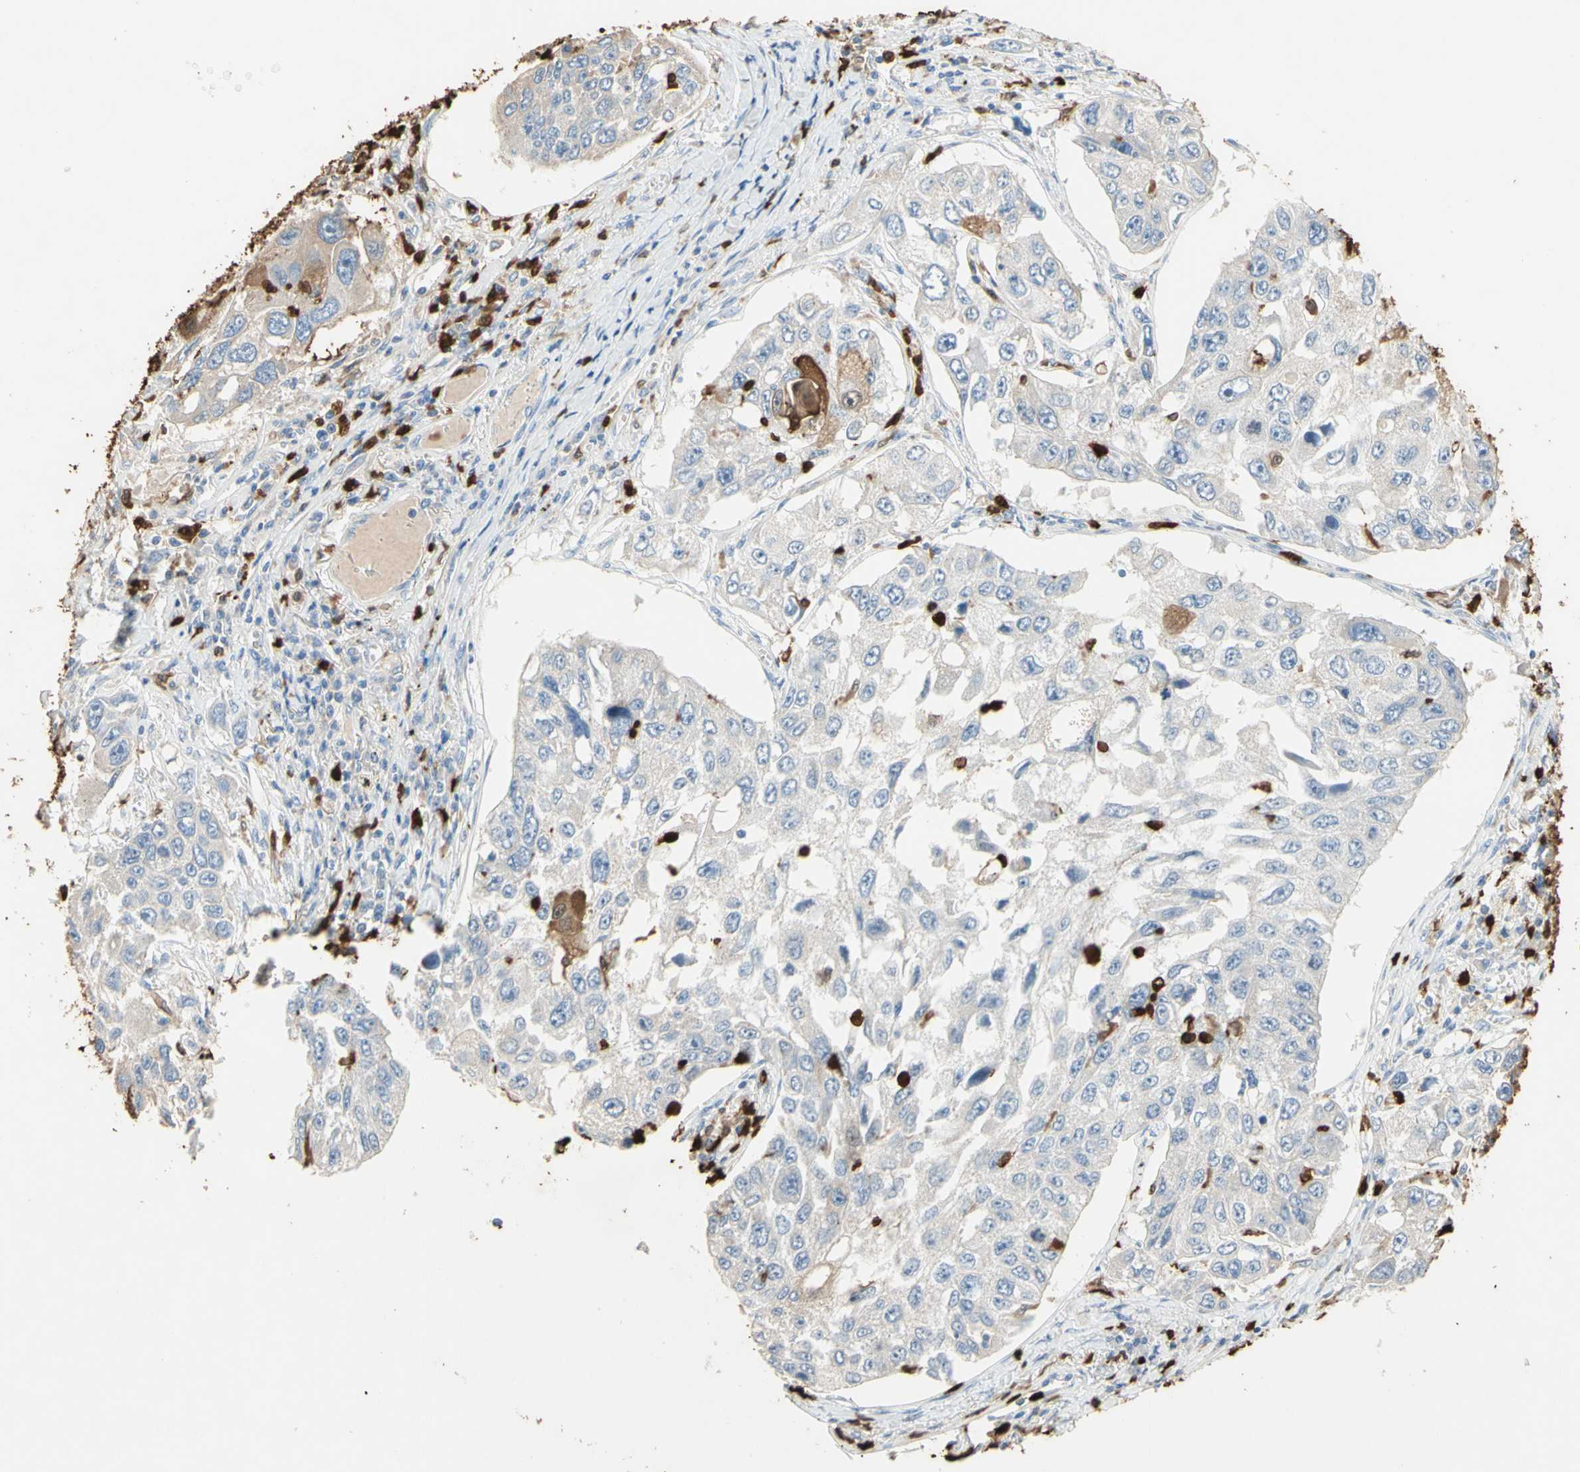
{"staining": {"intensity": "negative", "quantity": "none", "location": "none"}, "tissue": "lung cancer", "cell_type": "Tumor cells", "image_type": "cancer", "snomed": [{"axis": "morphology", "description": "Squamous cell carcinoma, NOS"}, {"axis": "topography", "description": "Lung"}], "caption": "This is an IHC photomicrograph of lung squamous cell carcinoma. There is no staining in tumor cells.", "gene": "NFKBIZ", "patient": {"sex": "male", "age": 71}}